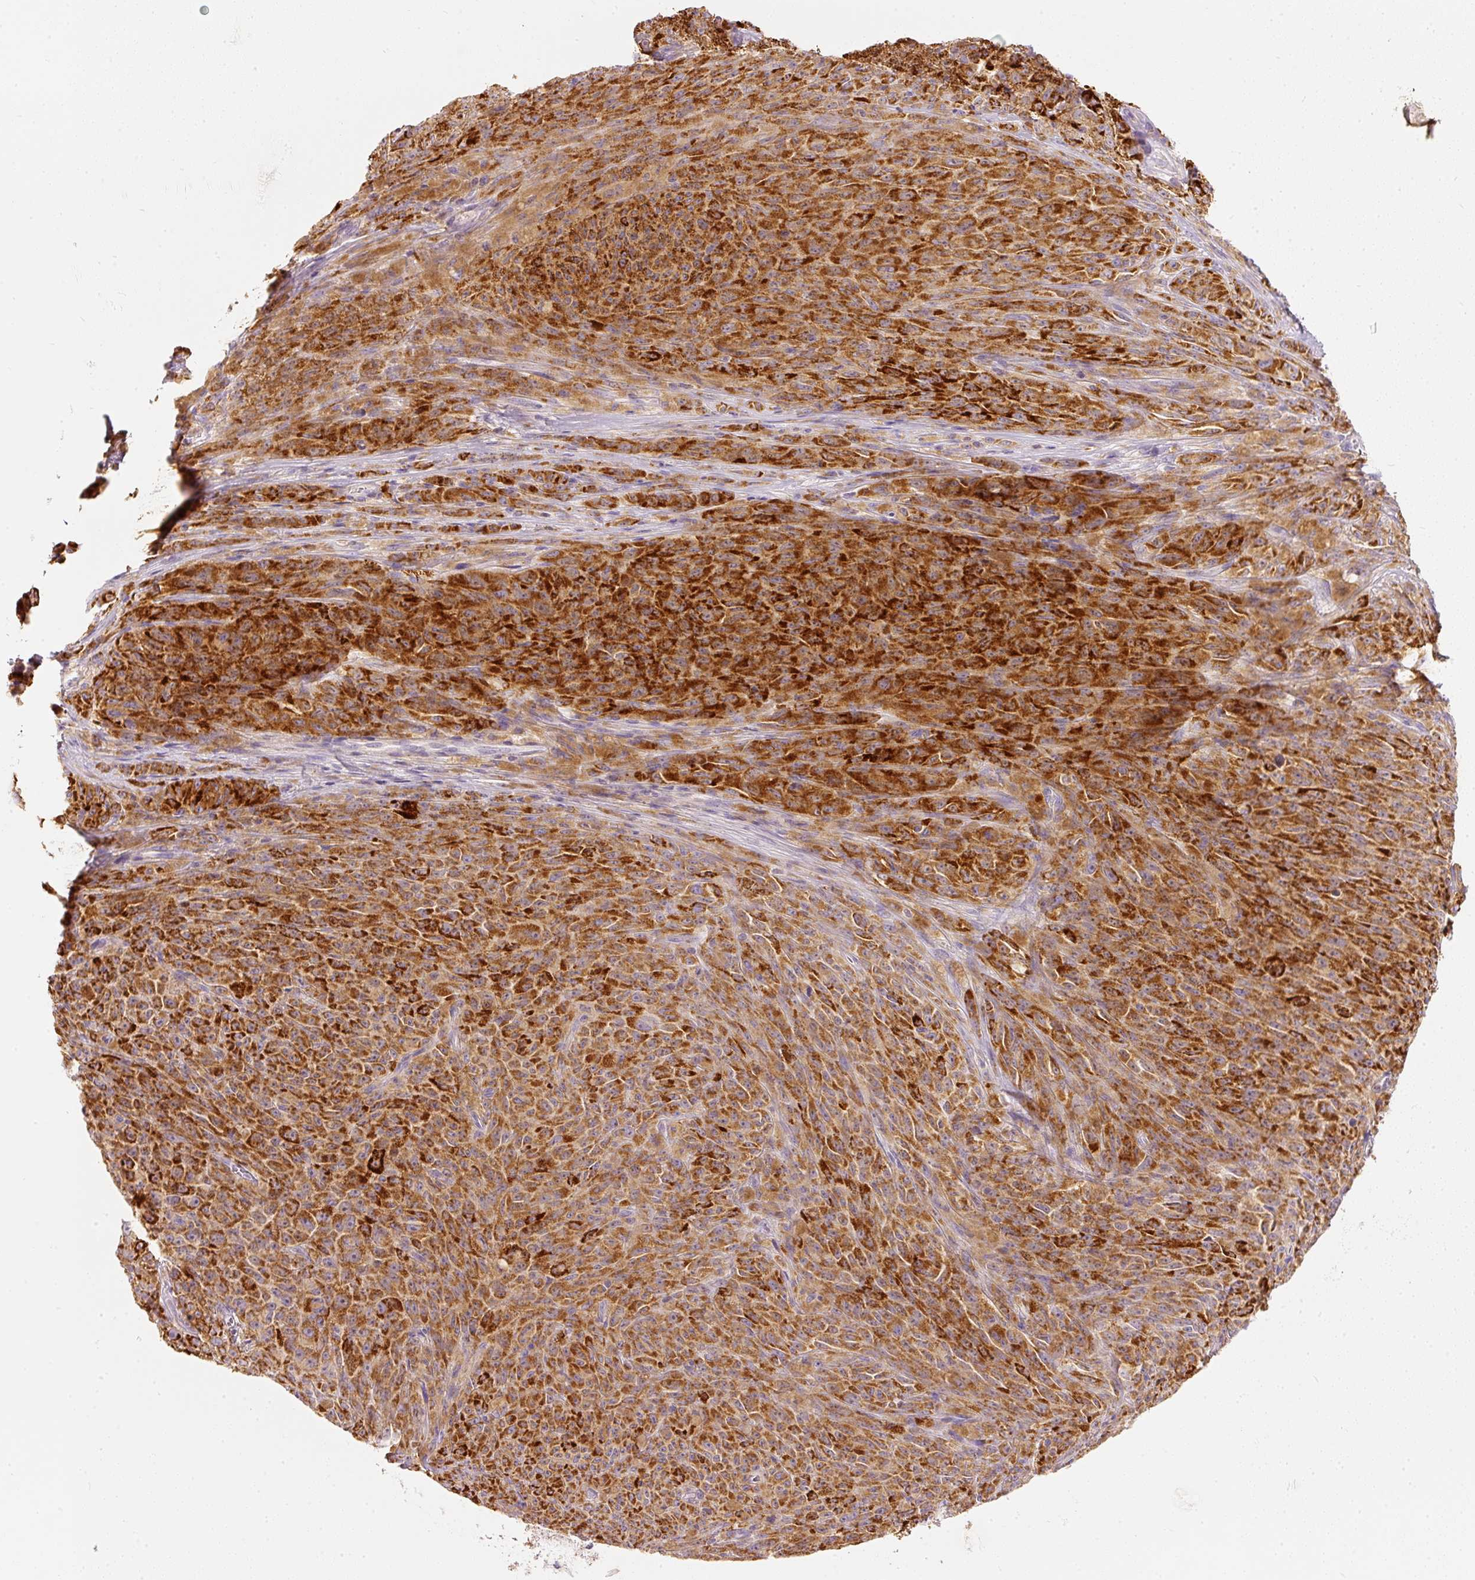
{"staining": {"intensity": "strong", "quantity": ">75%", "location": "cytoplasmic/membranous"}, "tissue": "melanoma", "cell_type": "Tumor cells", "image_type": "cancer", "snomed": [{"axis": "morphology", "description": "Malignant melanoma, NOS"}, {"axis": "topography", "description": "Skin"}], "caption": "A brown stain highlights strong cytoplasmic/membranous staining of a protein in melanoma tumor cells. (DAB IHC with brightfield microscopy, high magnification).", "gene": "MTHFD2", "patient": {"sex": "female", "age": 82}}